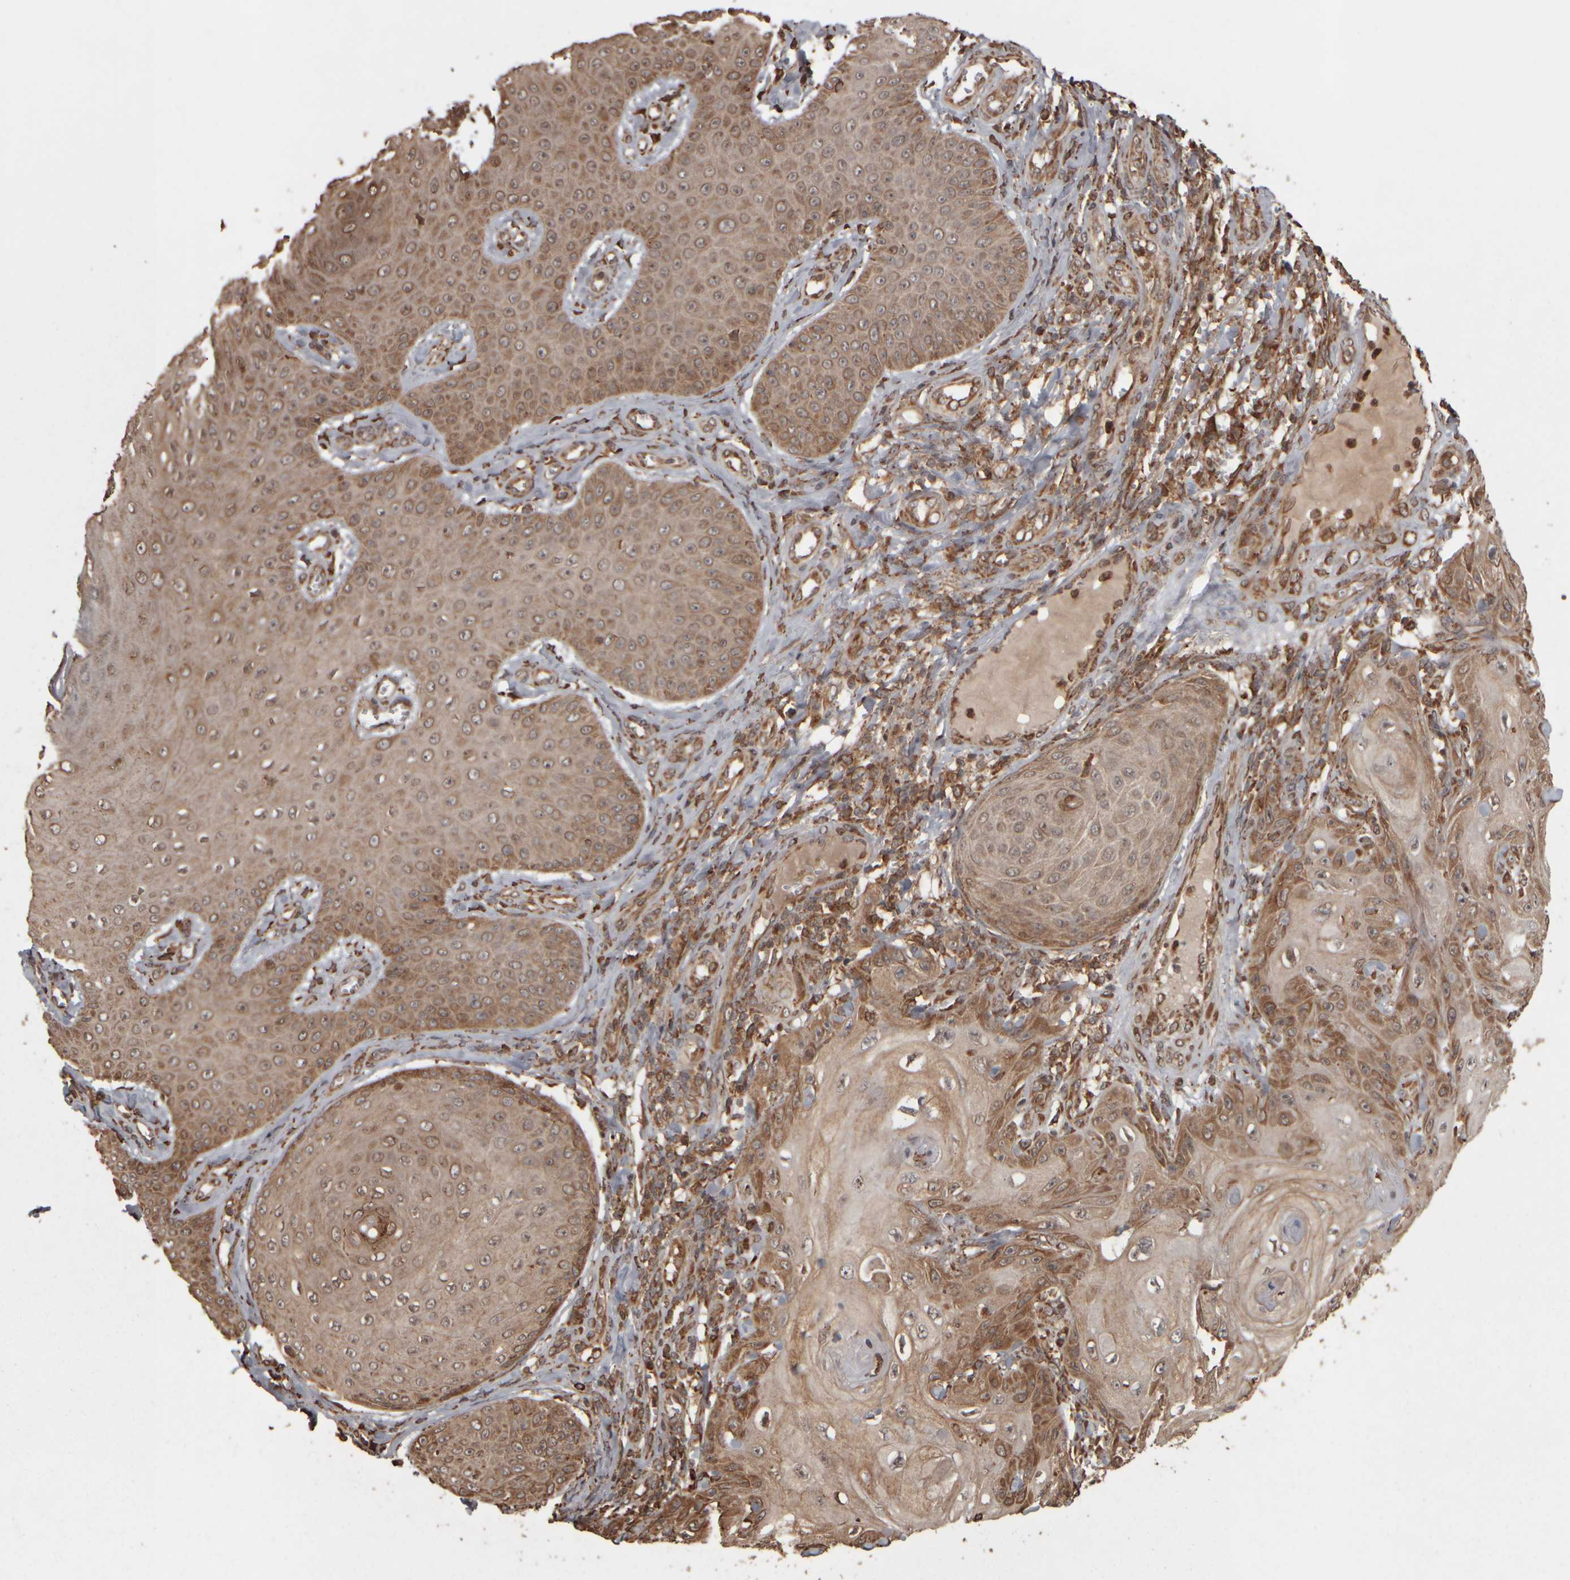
{"staining": {"intensity": "moderate", "quantity": ">75%", "location": "cytoplasmic/membranous"}, "tissue": "skin cancer", "cell_type": "Tumor cells", "image_type": "cancer", "snomed": [{"axis": "morphology", "description": "Squamous cell carcinoma, NOS"}, {"axis": "topography", "description": "Skin"}], "caption": "Tumor cells demonstrate medium levels of moderate cytoplasmic/membranous expression in about >75% of cells in skin squamous cell carcinoma.", "gene": "AGBL3", "patient": {"sex": "male", "age": 74}}